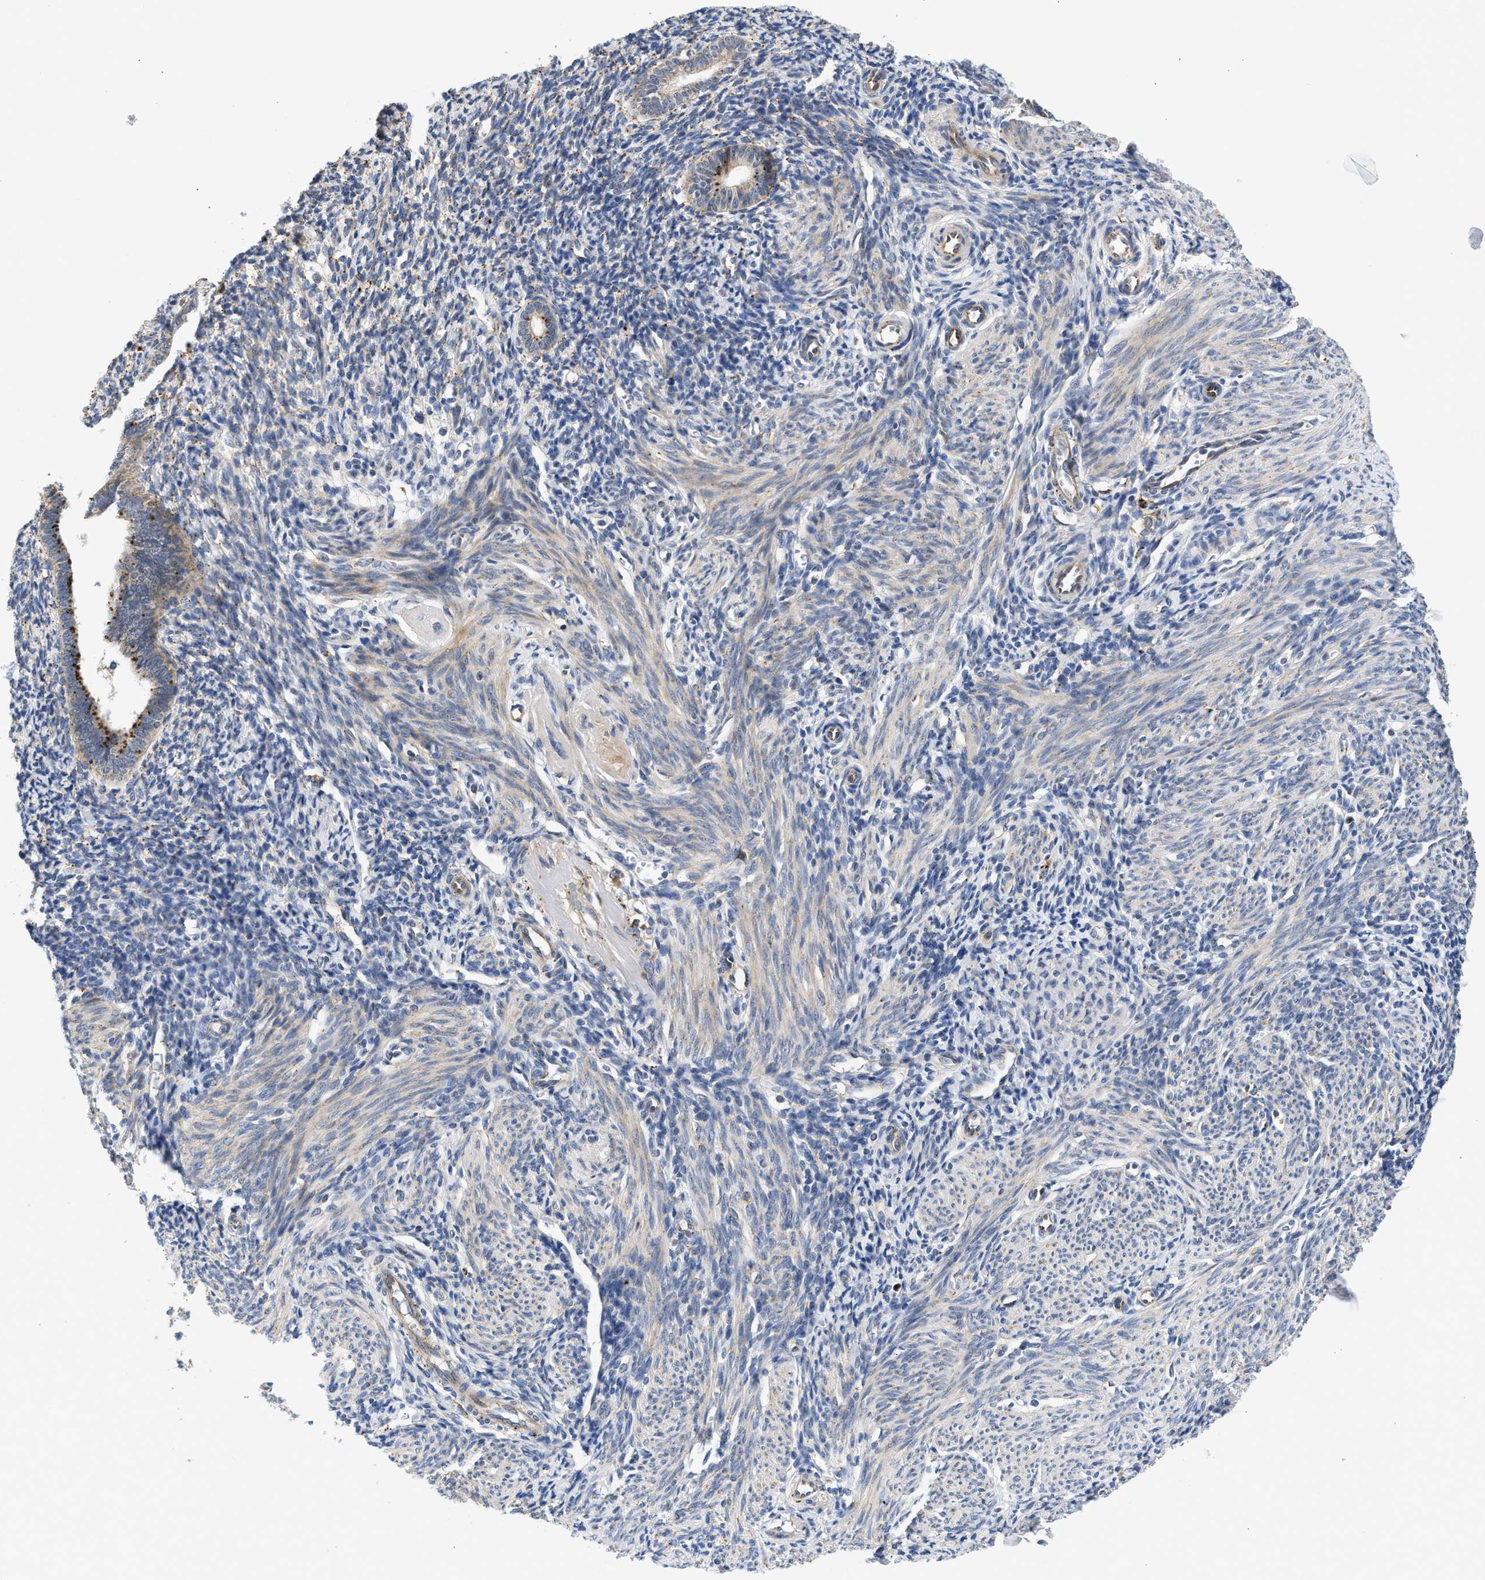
{"staining": {"intensity": "weak", "quantity": "25%-75%", "location": "cytoplasmic/membranous"}, "tissue": "endometrium", "cell_type": "Cells in endometrial stroma", "image_type": "normal", "snomed": [{"axis": "morphology", "description": "Normal tissue, NOS"}, {"axis": "morphology", "description": "Adenocarcinoma, NOS"}, {"axis": "topography", "description": "Endometrium"}], "caption": "The immunohistochemical stain highlights weak cytoplasmic/membranous staining in cells in endometrial stroma of benign endometrium. (brown staining indicates protein expression, while blue staining denotes nuclei).", "gene": "PPM1L", "patient": {"sex": "female", "age": 57}}